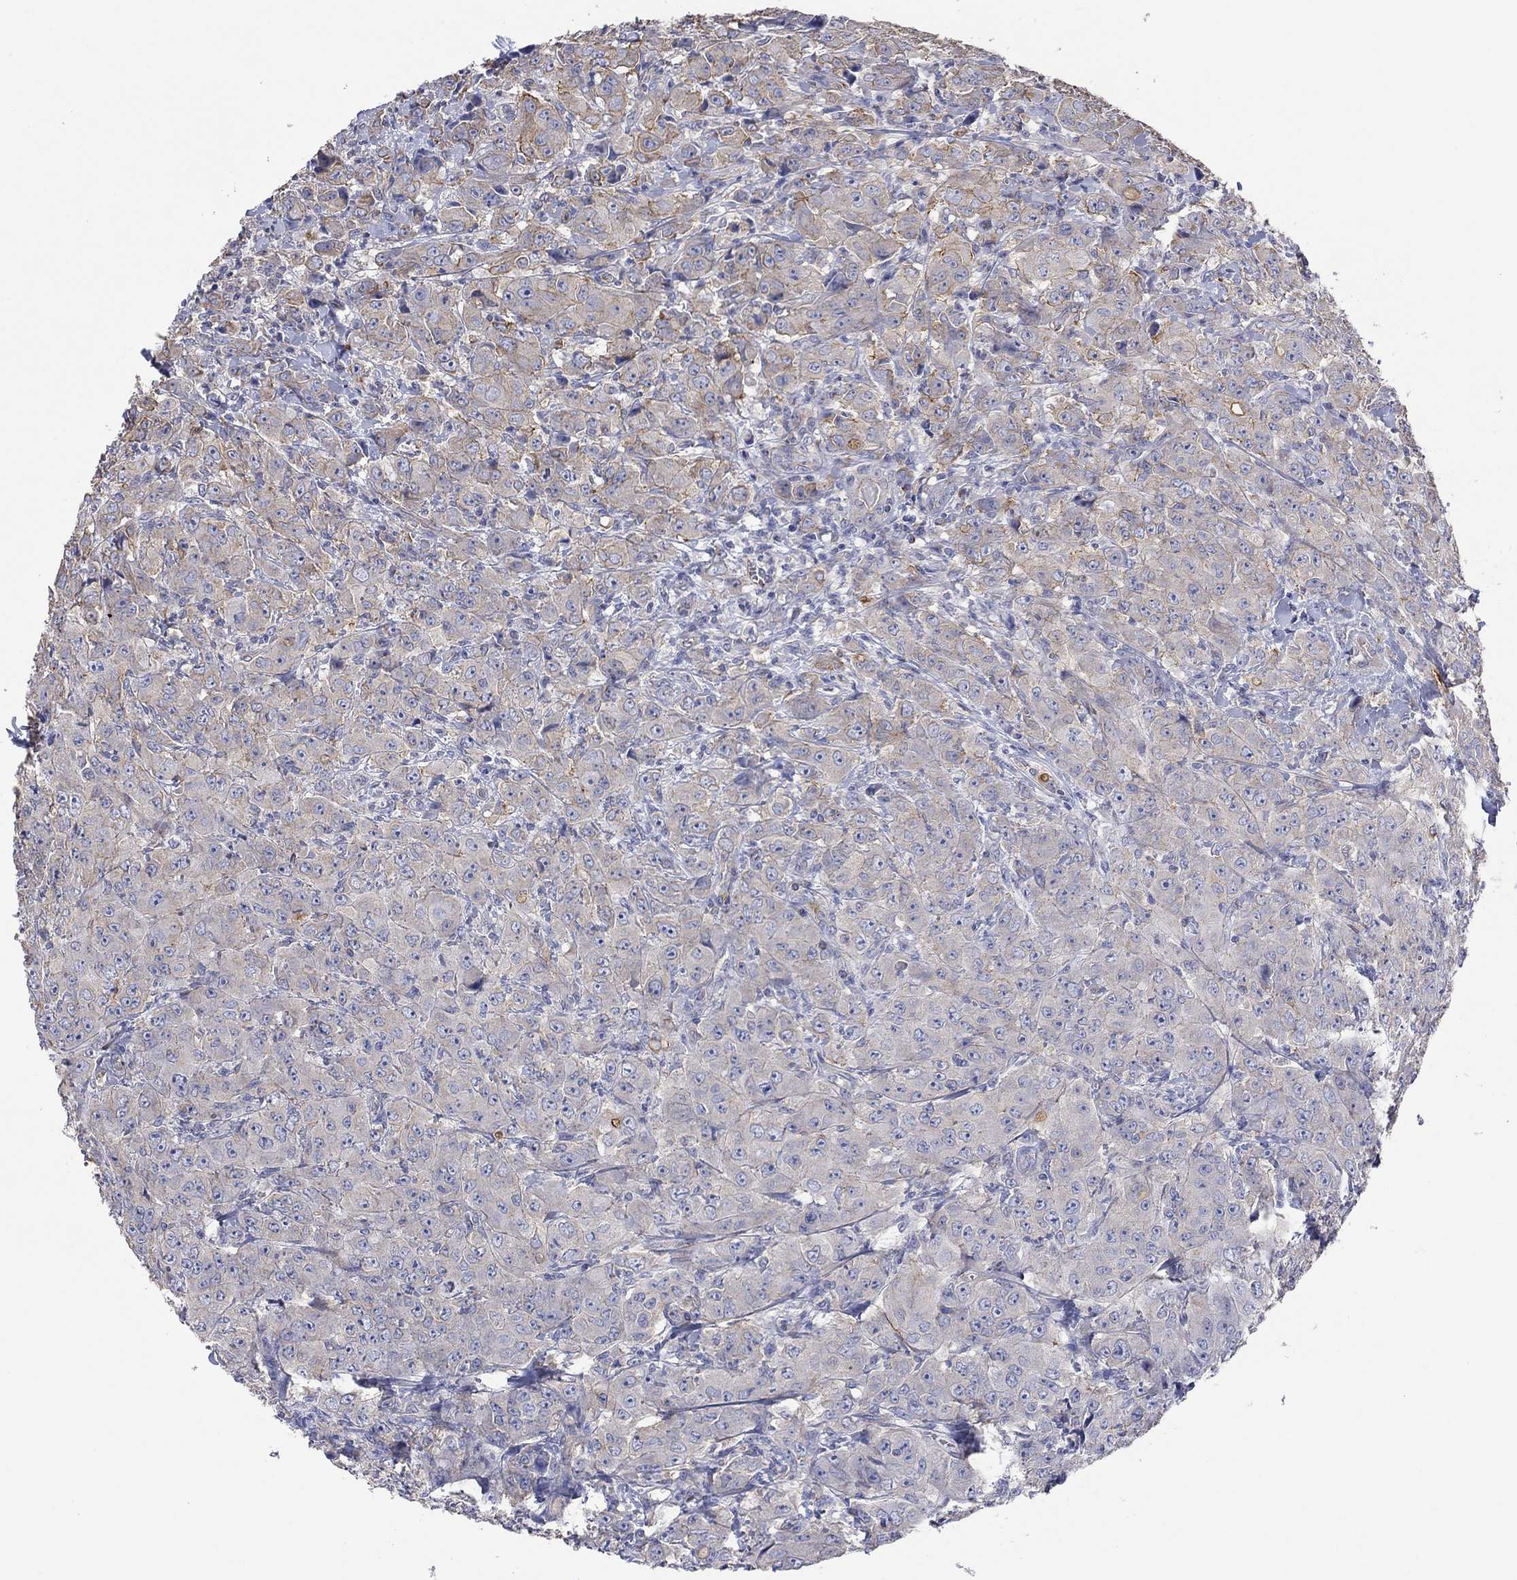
{"staining": {"intensity": "moderate", "quantity": "<25%", "location": "cytoplasmic/membranous"}, "tissue": "breast cancer", "cell_type": "Tumor cells", "image_type": "cancer", "snomed": [{"axis": "morphology", "description": "Duct carcinoma"}, {"axis": "topography", "description": "Breast"}], "caption": "DAB immunohistochemical staining of human intraductal carcinoma (breast) demonstrates moderate cytoplasmic/membranous protein expression in about <25% of tumor cells. Immunohistochemistry stains the protein of interest in brown and the nuclei are stained blue.", "gene": "TPRN", "patient": {"sex": "female", "age": 43}}